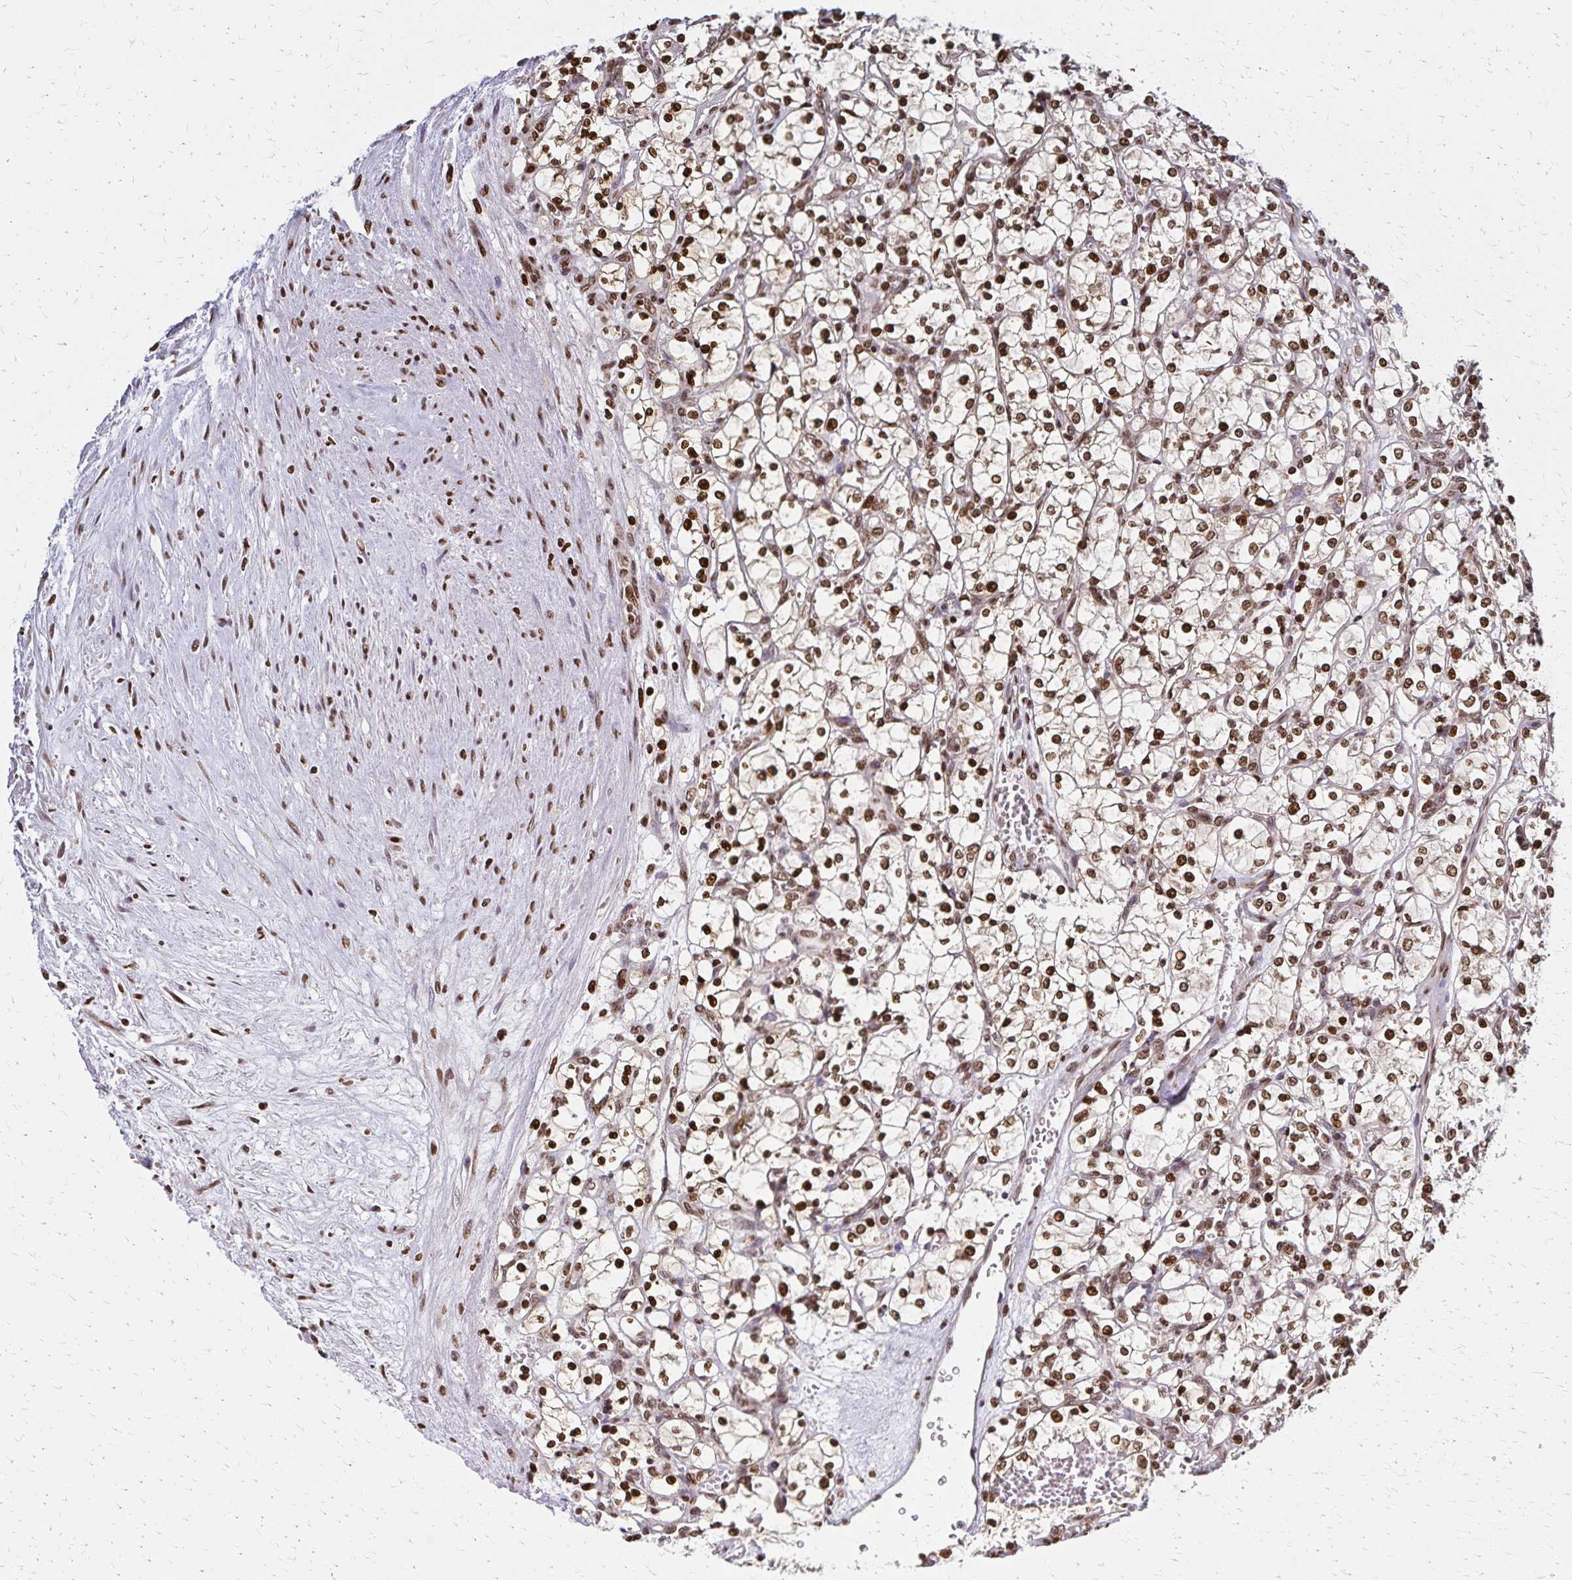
{"staining": {"intensity": "moderate", "quantity": ">75%", "location": "nuclear"}, "tissue": "renal cancer", "cell_type": "Tumor cells", "image_type": "cancer", "snomed": [{"axis": "morphology", "description": "Adenocarcinoma, NOS"}, {"axis": "topography", "description": "Kidney"}], "caption": "Protein staining of adenocarcinoma (renal) tissue reveals moderate nuclear expression in approximately >75% of tumor cells.", "gene": "HOXA9", "patient": {"sex": "female", "age": 69}}